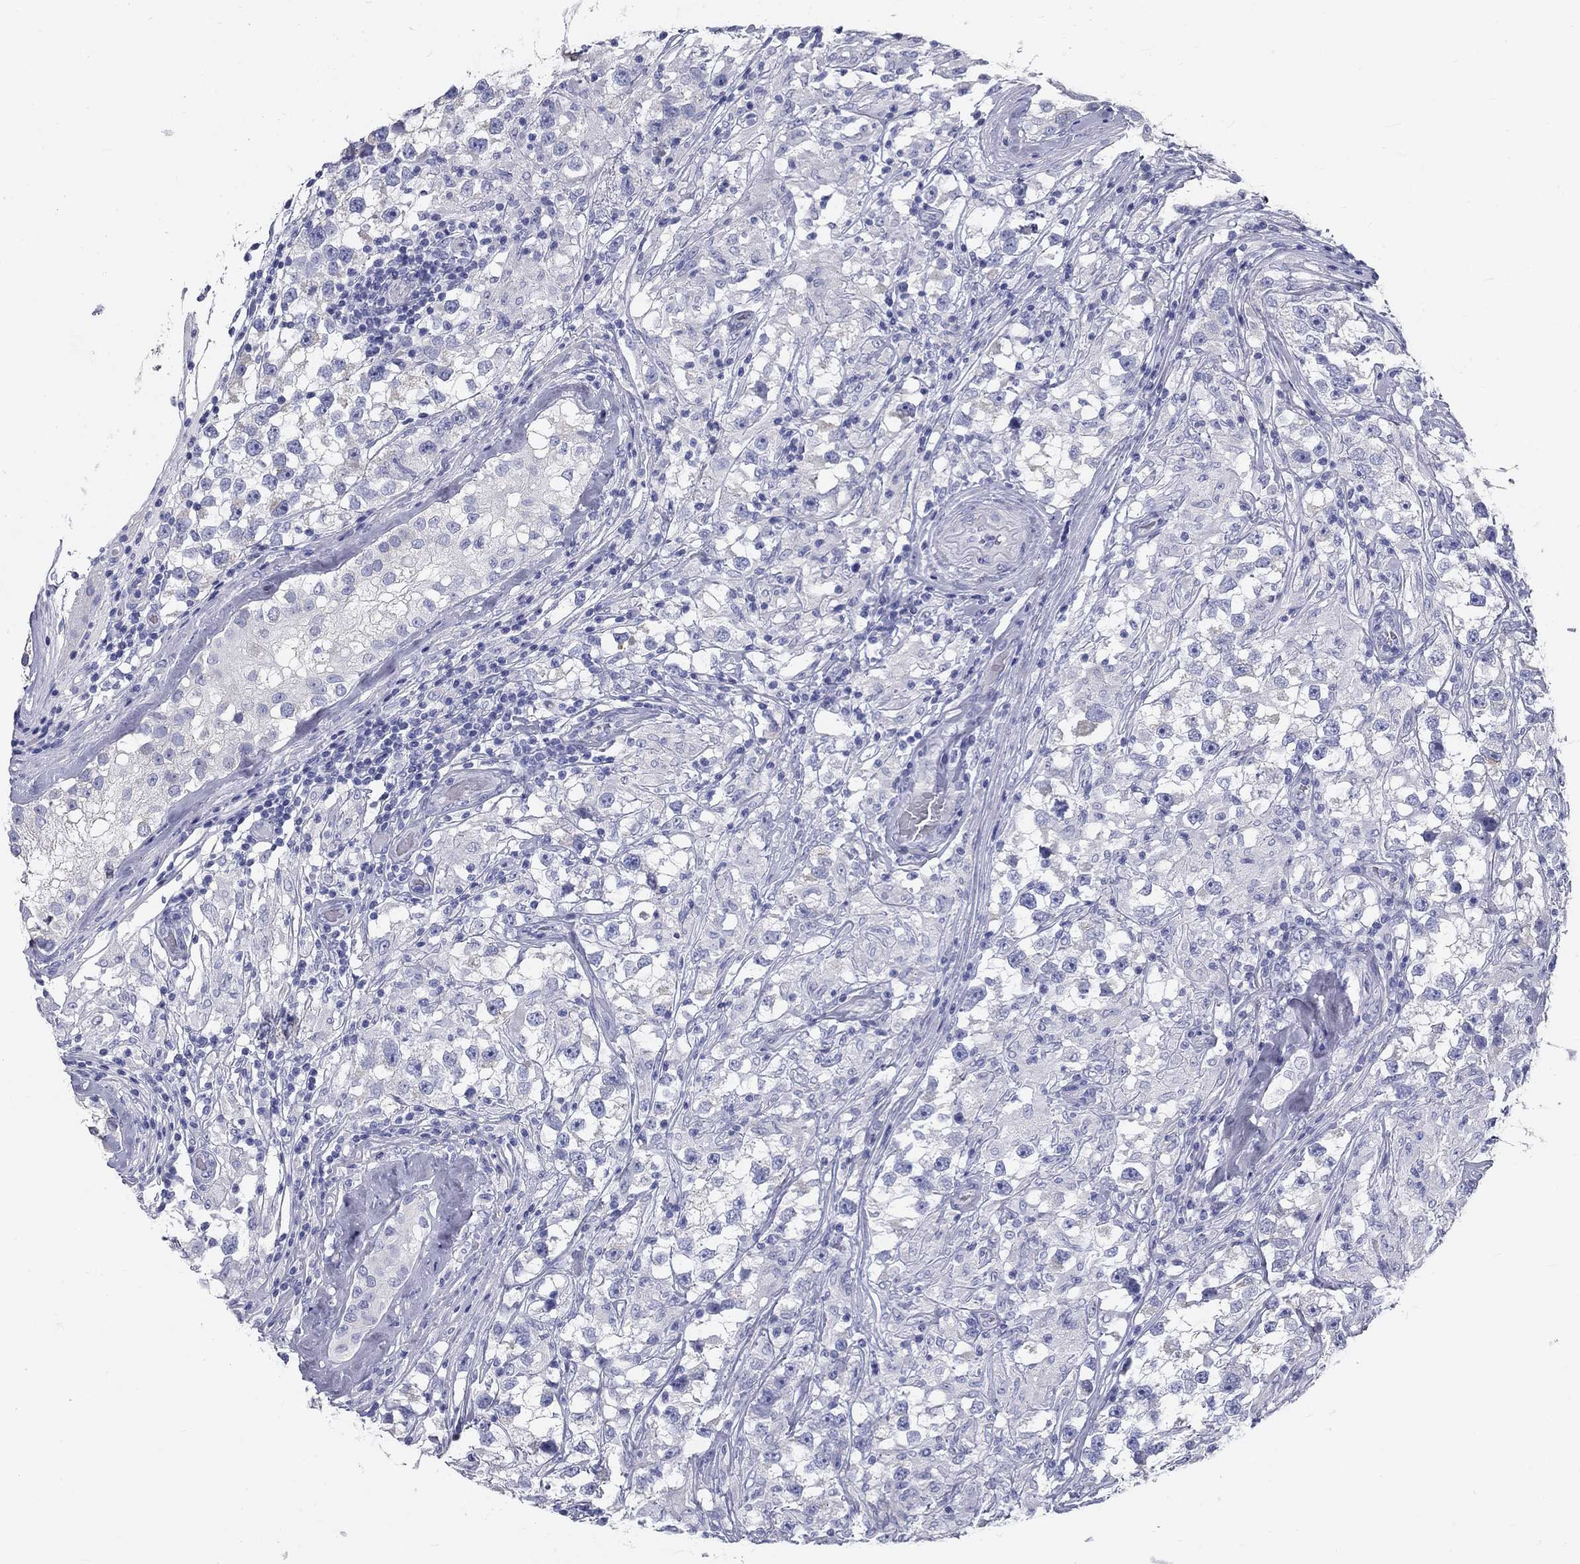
{"staining": {"intensity": "negative", "quantity": "none", "location": "none"}, "tissue": "testis cancer", "cell_type": "Tumor cells", "image_type": "cancer", "snomed": [{"axis": "morphology", "description": "Seminoma, NOS"}, {"axis": "topography", "description": "Testis"}], "caption": "Immunohistochemistry (IHC) of human testis cancer exhibits no expression in tumor cells. (DAB (3,3'-diaminobenzidine) IHC, high magnification).", "gene": "GALNTL5", "patient": {"sex": "male", "age": 46}}